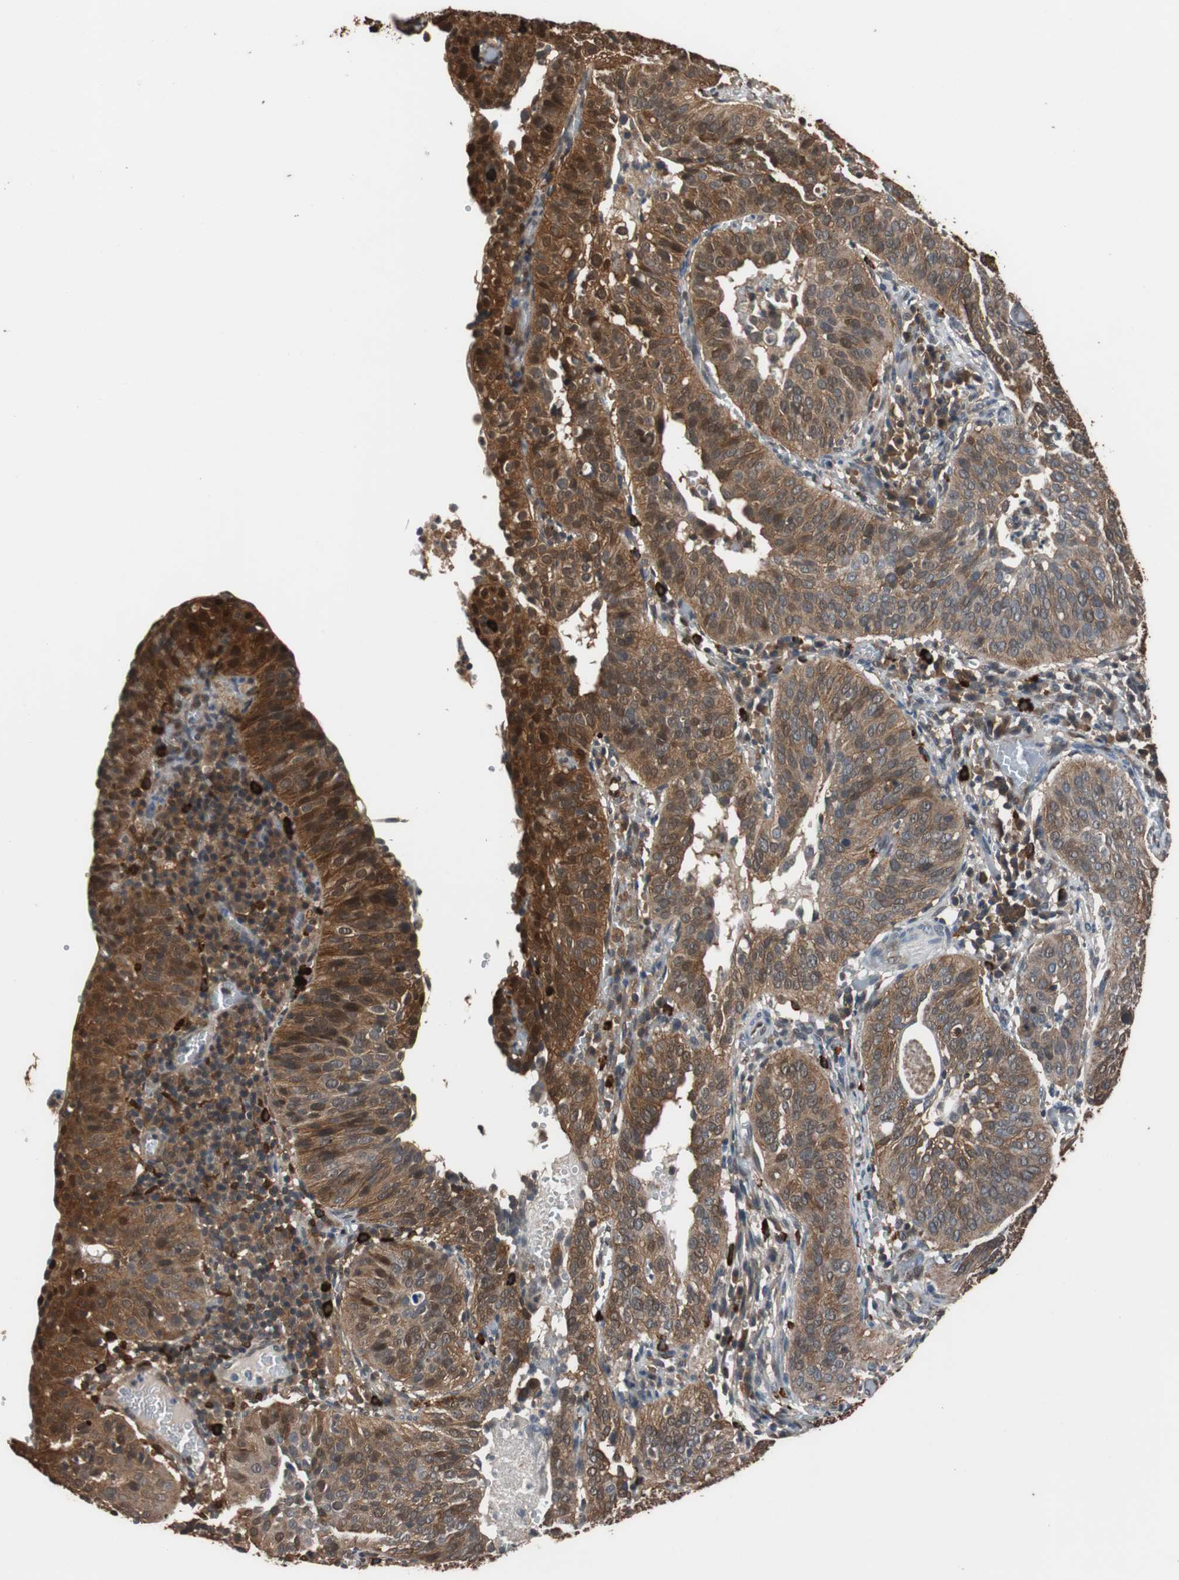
{"staining": {"intensity": "strong", "quantity": ">75%", "location": "cytoplasmic/membranous,nuclear"}, "tissue": "cervical cancer", "cell_type": "Tumor cells", "image_type": "cancer", "snomed": [{"axis": "morphology", "description": "Squamous cell carcinoma, NOS"}, {"axis": "topography", "description": "Cervix"}], "caption": "Strong cytoplasmic/membranous and nuclear expression is identified in about >75% of tumor cells in squamous cell carcinoma (cervical).", "gene": "NDRG1", "patient": {"sex": "female", "age": 39}}